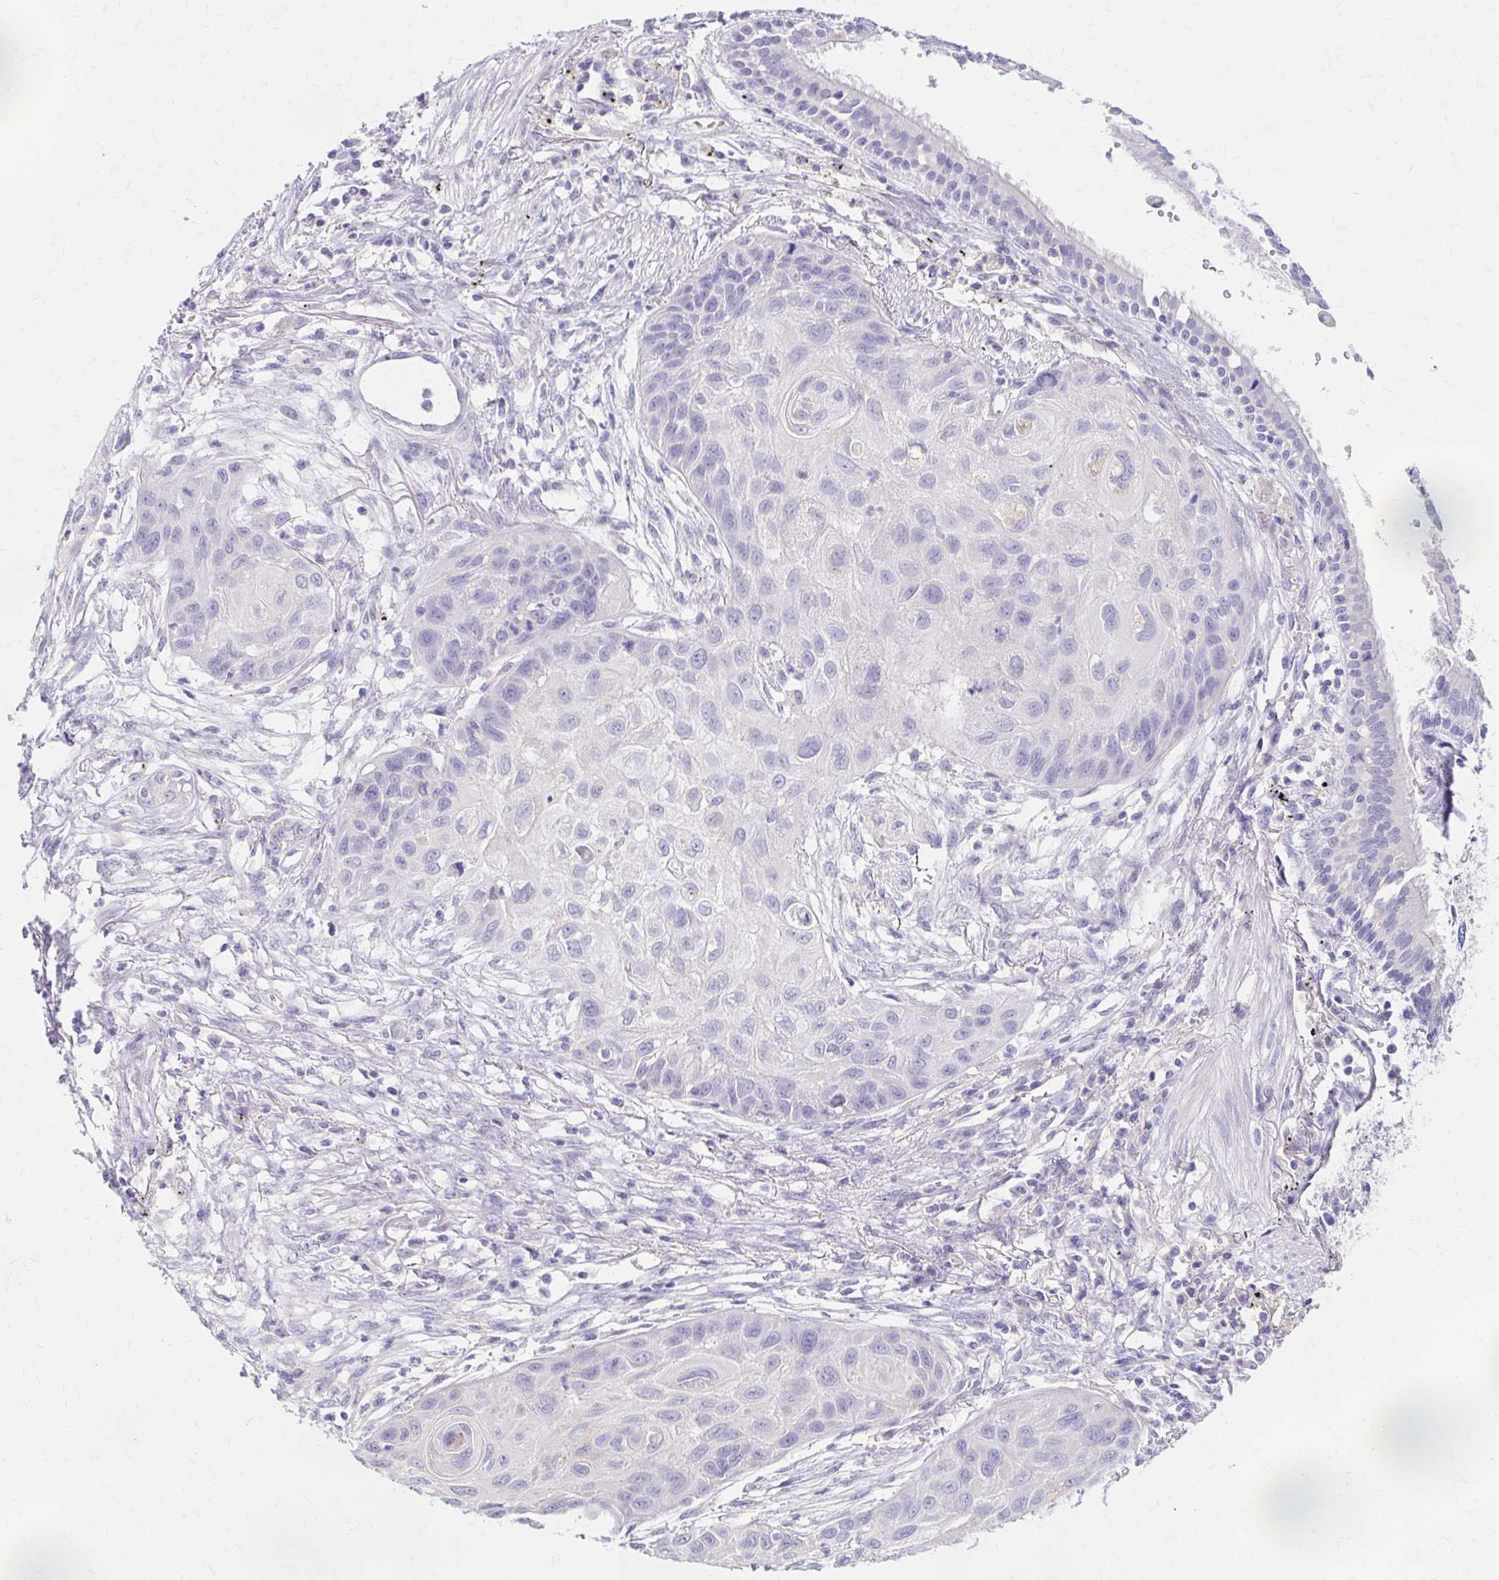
{"staining": {"intensity": "negative", "quantity": "none", "location": "none"}, "tissue": "lung cancer", "cell_type": "Tumor cells", "image_type": "cancer", "snomed": [{"axis": "morphology", "description": "Squamous cell carcinoma, NOS"}, {"axis": "topography", "description": "Lung"}], "caption": "Histopathology image shows no protein expression in tumor cells of lung squamous cell carcinoma tissue.", "gene": "AZGP1", "patient": {"sex": "male", "age": 71}}